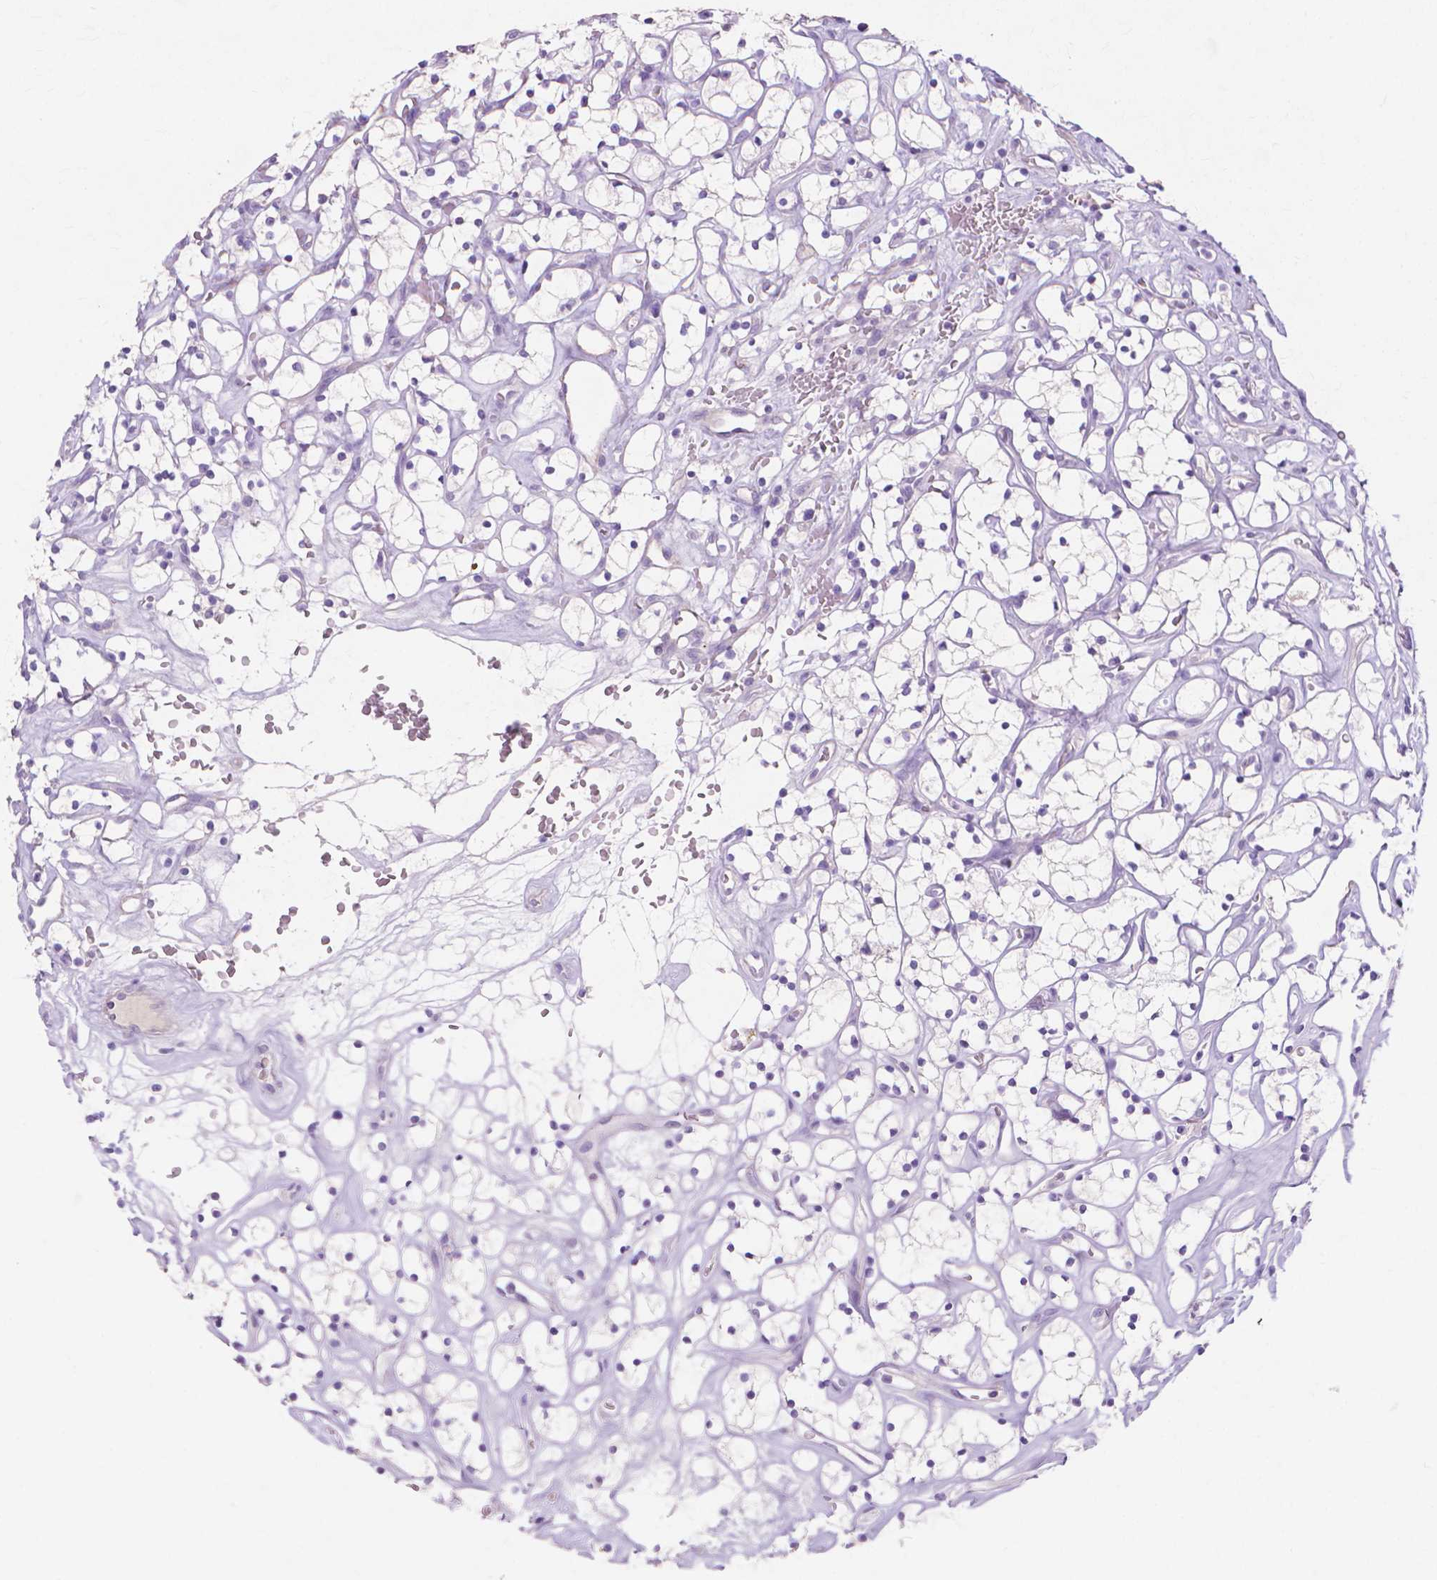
{"staining": {"intensity": "negative", "quantity": "none", "location": "none"}, "tissue": "renal cancer", "cell_type": "Tumor cells", "image_type": "cancer", "snomed": [{"axis": "morphology", "description": "Adenocarcinoma, NOS"}, {"axis": "topography", "description": "Kidney"}], "caption": "A high-resolution image shows IHC staining of renal cancer (adenocarcinoma), which displays no significant positivity in tumor cells.", "gene": "MBLAC1", "patient": {"sex": "female", "age": 64}}